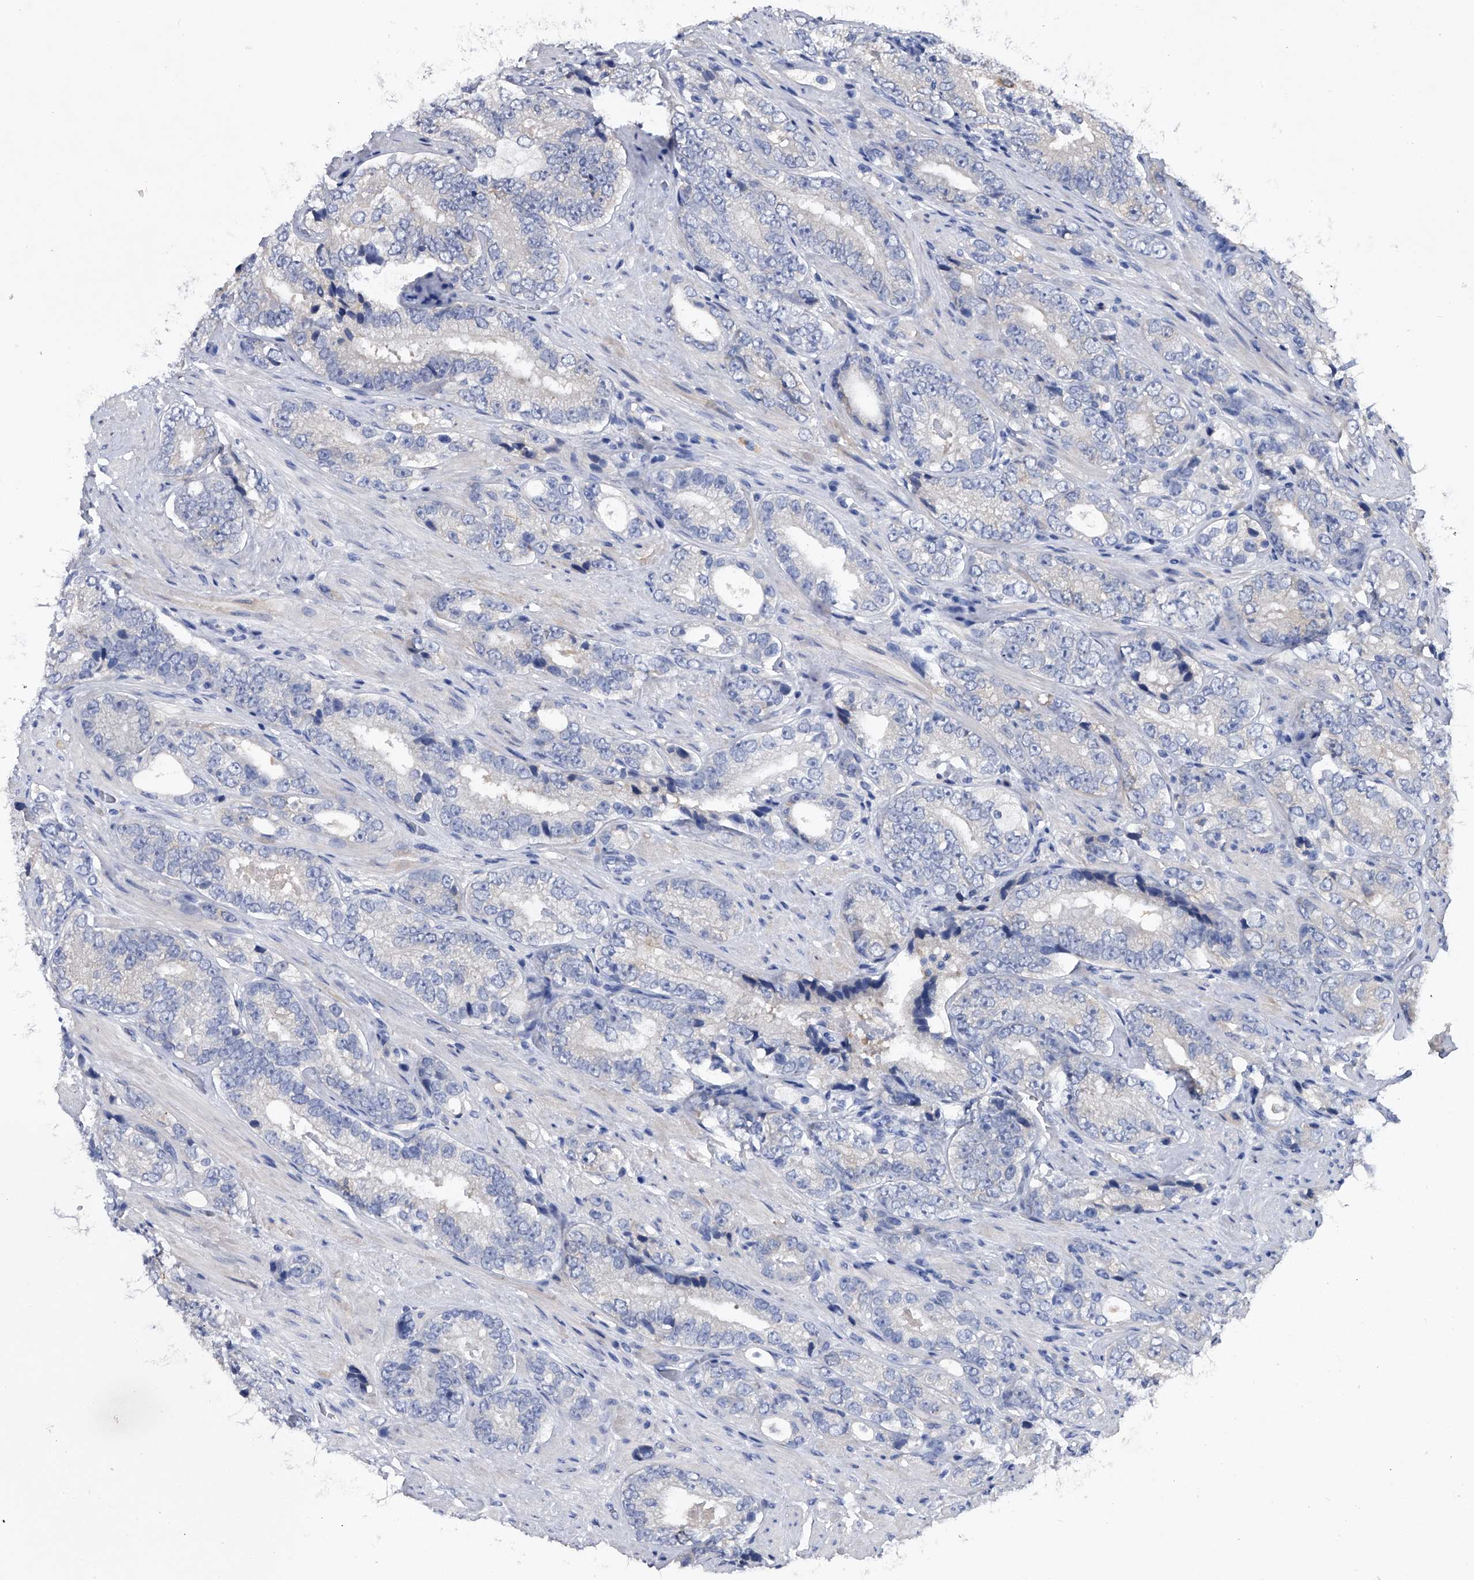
{"staining": {"intensity": "negative", "quantity": "none", "location": "none"}, "tissue": "prostate cancer", "cell_type": "Tumor cells", "image_type": "cancer", "snomed": [{"axis": "morphology", "description": "Adenocarcinoma, High grade"}, {"axis": "topography", "description": "Prostate"}], "caption": "DAB (3,3'-diaminobenzidine) immunohistochemical staining of prostate cancer (high-grade adenocarcinoma) reveals no significant staining in tumor cells.", "gene": "ASNS", "patient": {"sex": "male", "age": 56}}